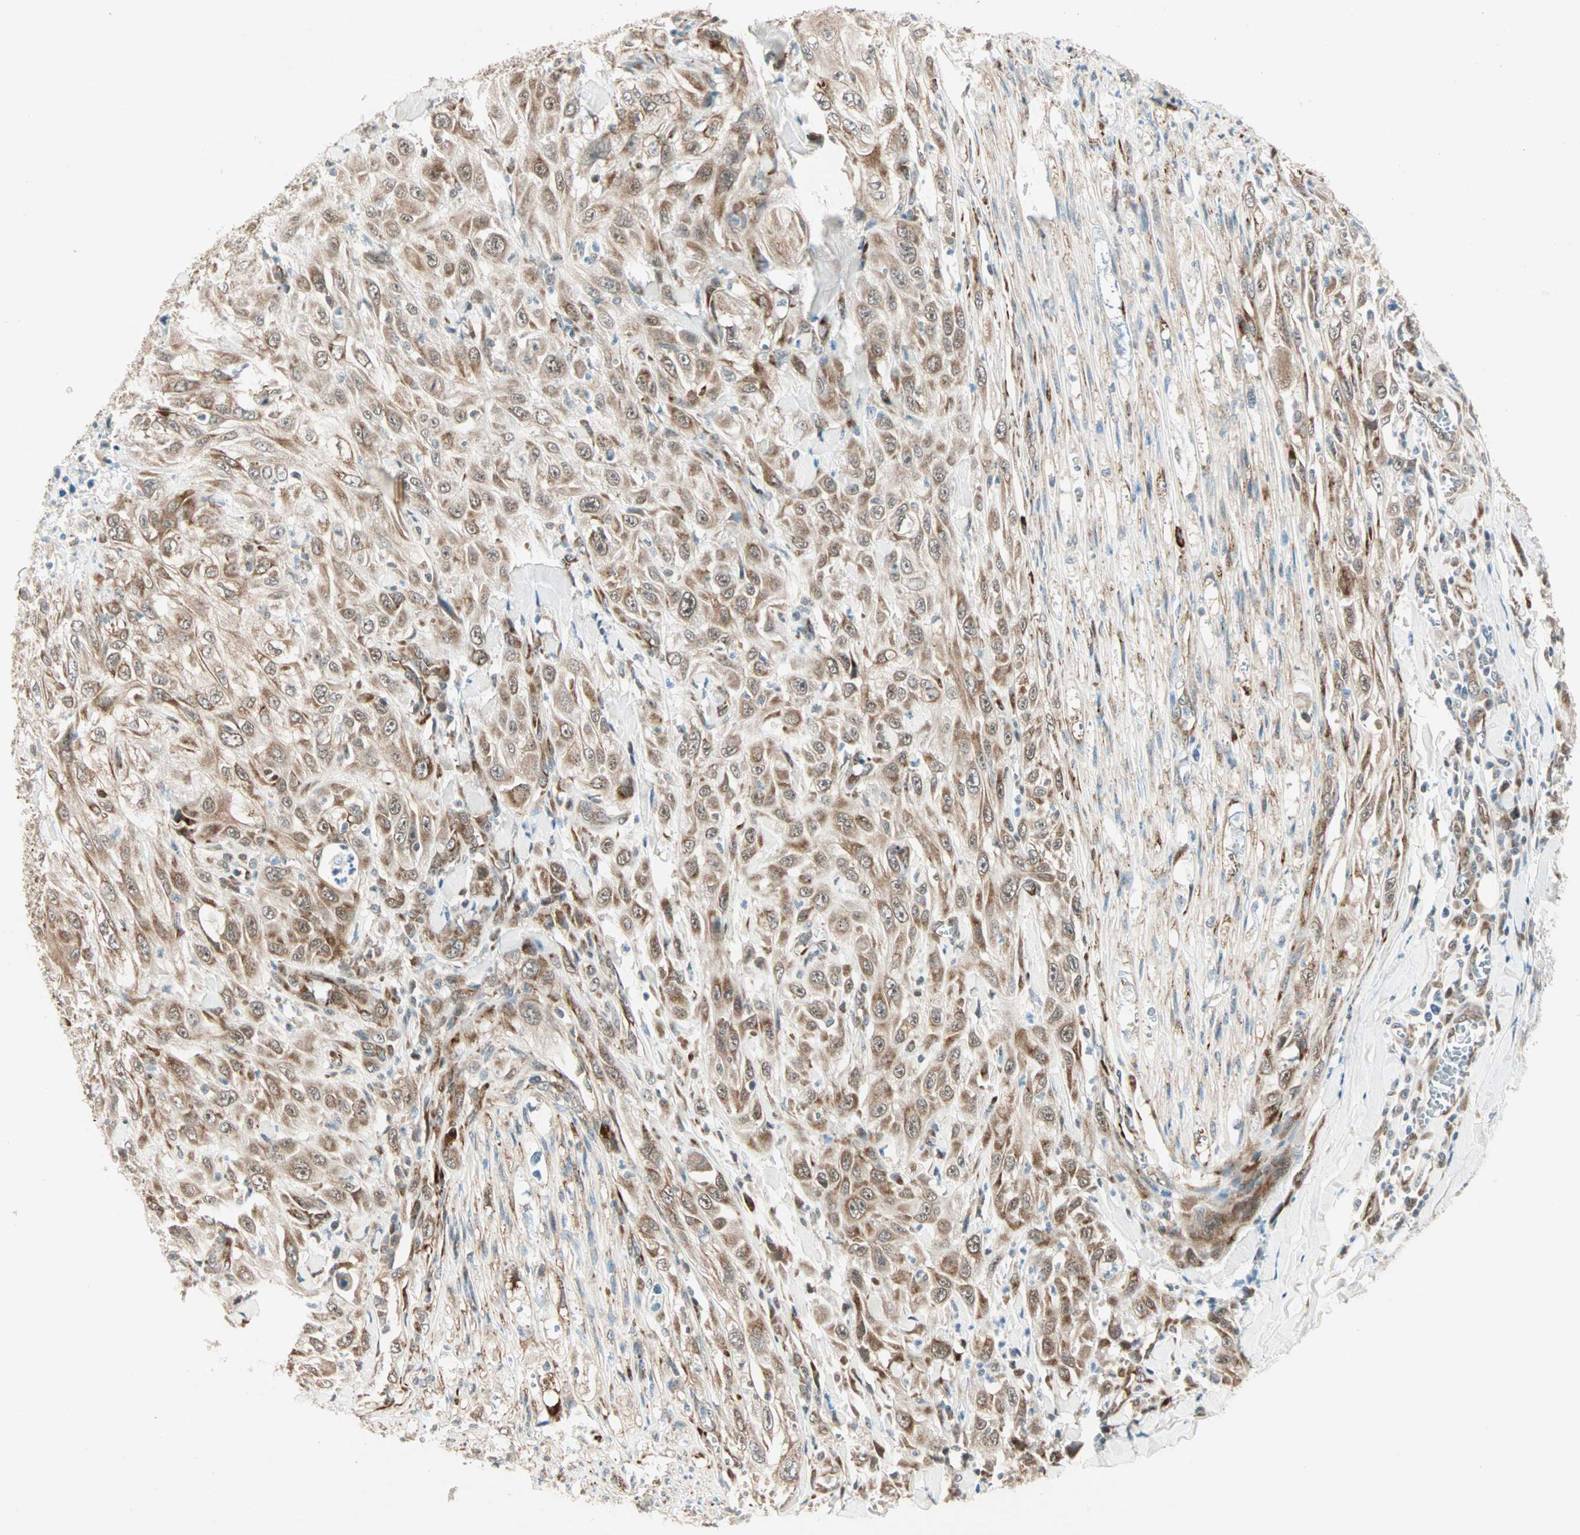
{"staining": {"intensity": "moderate", "quantity": ">75%", "location": "cytoplasmic/membranous"}, "tissue": "skin cancer", "cell_type": "Tumor cells", "image_type": "cancer", "snomed": [{"axis": "morphology", "description": "Squamous cell carcinoma, NOS"}, {"axis": "morphology", "description": "Squamous cell carcinoma, metastatic, NOS"}, {"axis": "topography", "description": "Skin"}, {"axis": "topography", "description": "Lymph node"}], "caption": "Immunohistochemistry (IHC) photomicrograph of neoplastic tissue: human skin squamous cell carcinoma stained using IHC displays medium levels of moderate protein expression localized specifically in the cytoplasmic/membranous of tumor cells, appearing as a cytoplasmic/membranous brown color.", "gene": "ZNF37A", "patient": {"sex": "male", "age": 75}}